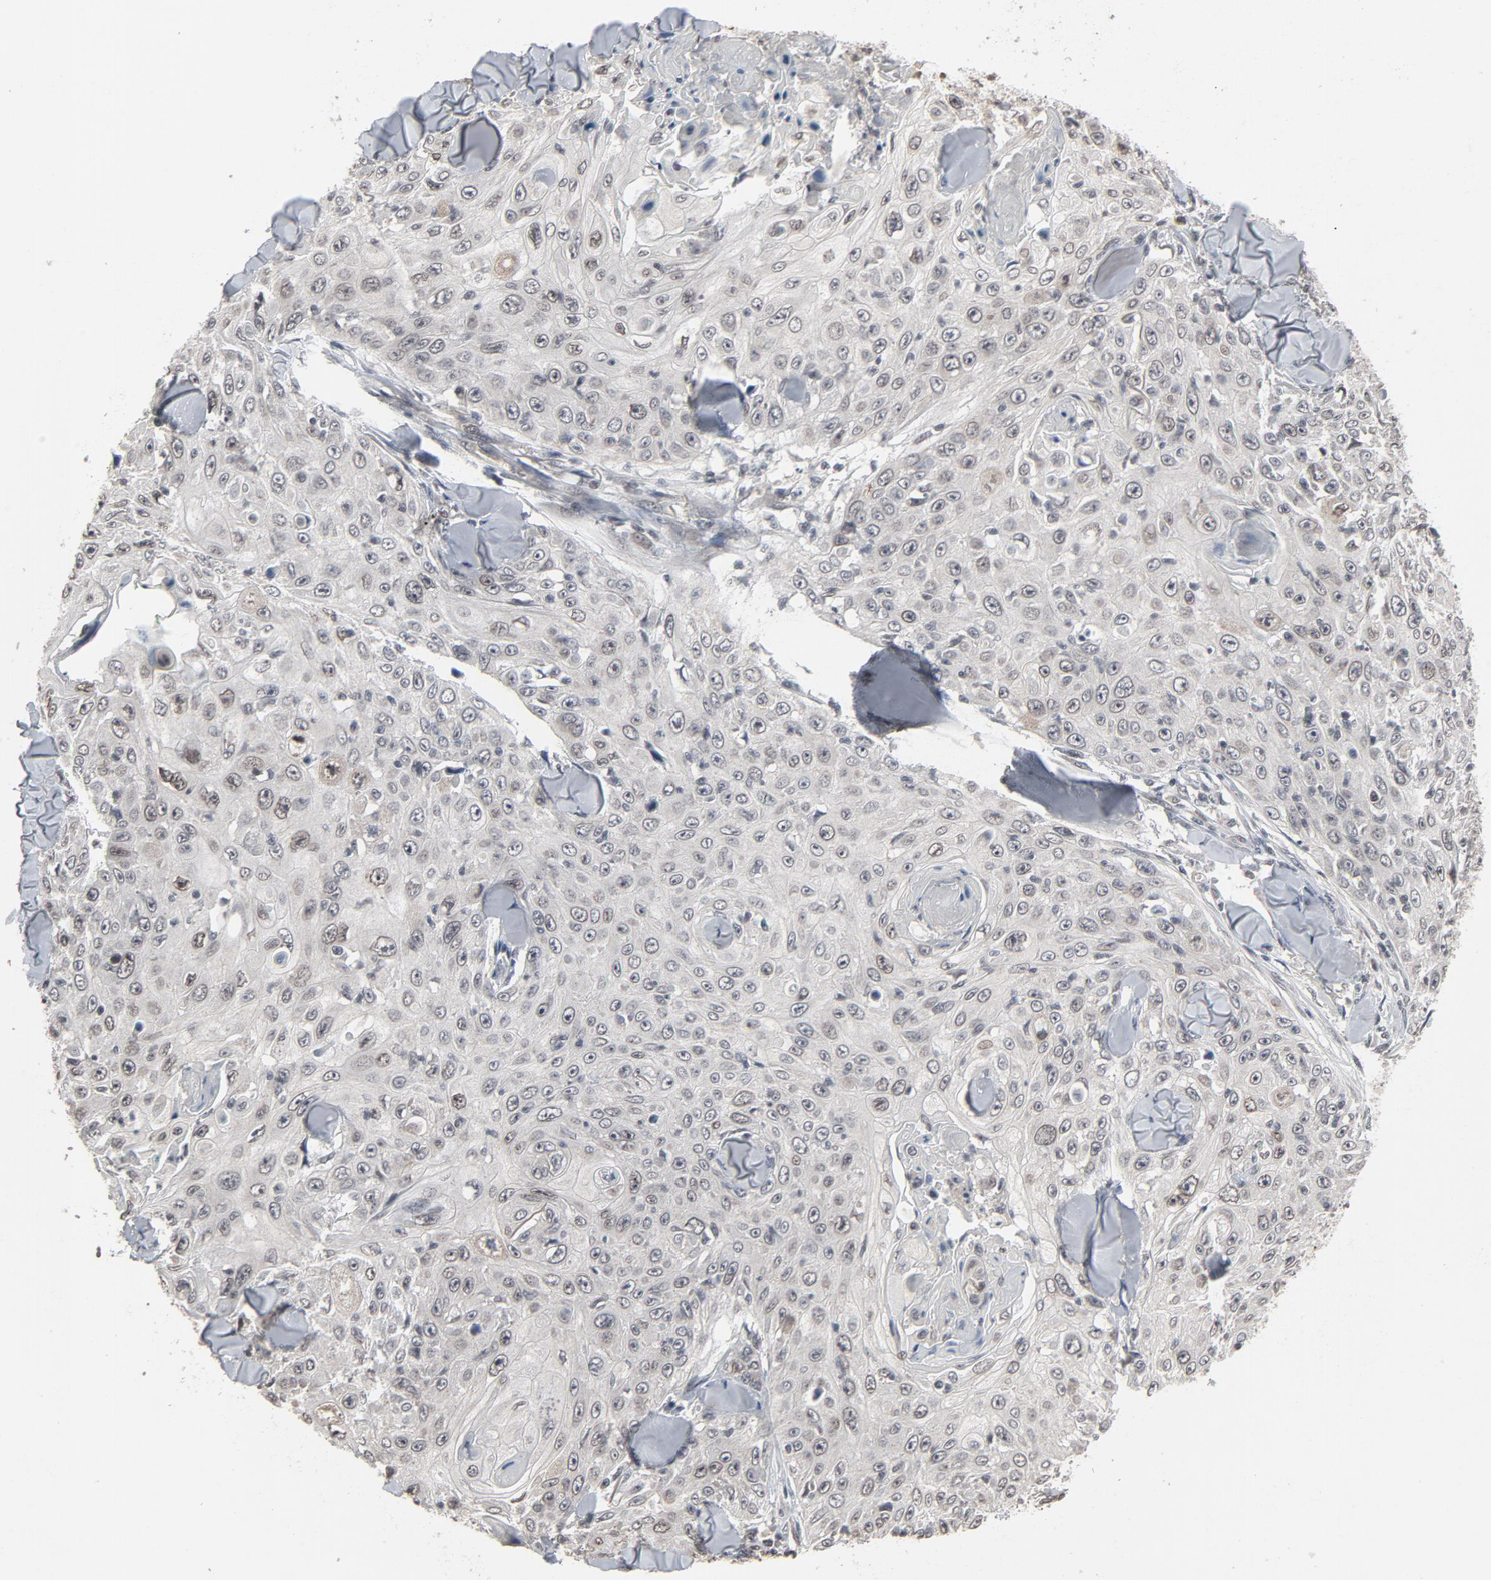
{"staining": {"intensity": "weak", "quantity": "<25%", "location": "nuclear"}, "tissue": "skin cancer", "cell_type": "Tumor cells", "image_type": "cancer", "snomed": [{"axis": "morphology", "description": "Squamous cell carcinoma, NOS"}, {"axis": "topography", "description": "Skin"}], "caption": "This is an immunohistochemistry (IHC) micrograph of squamous cell carcinoma (skin). There is no positivity in tumor cells.", "gene": "POM121", "patient": {"sex": "male", "age": 86}}